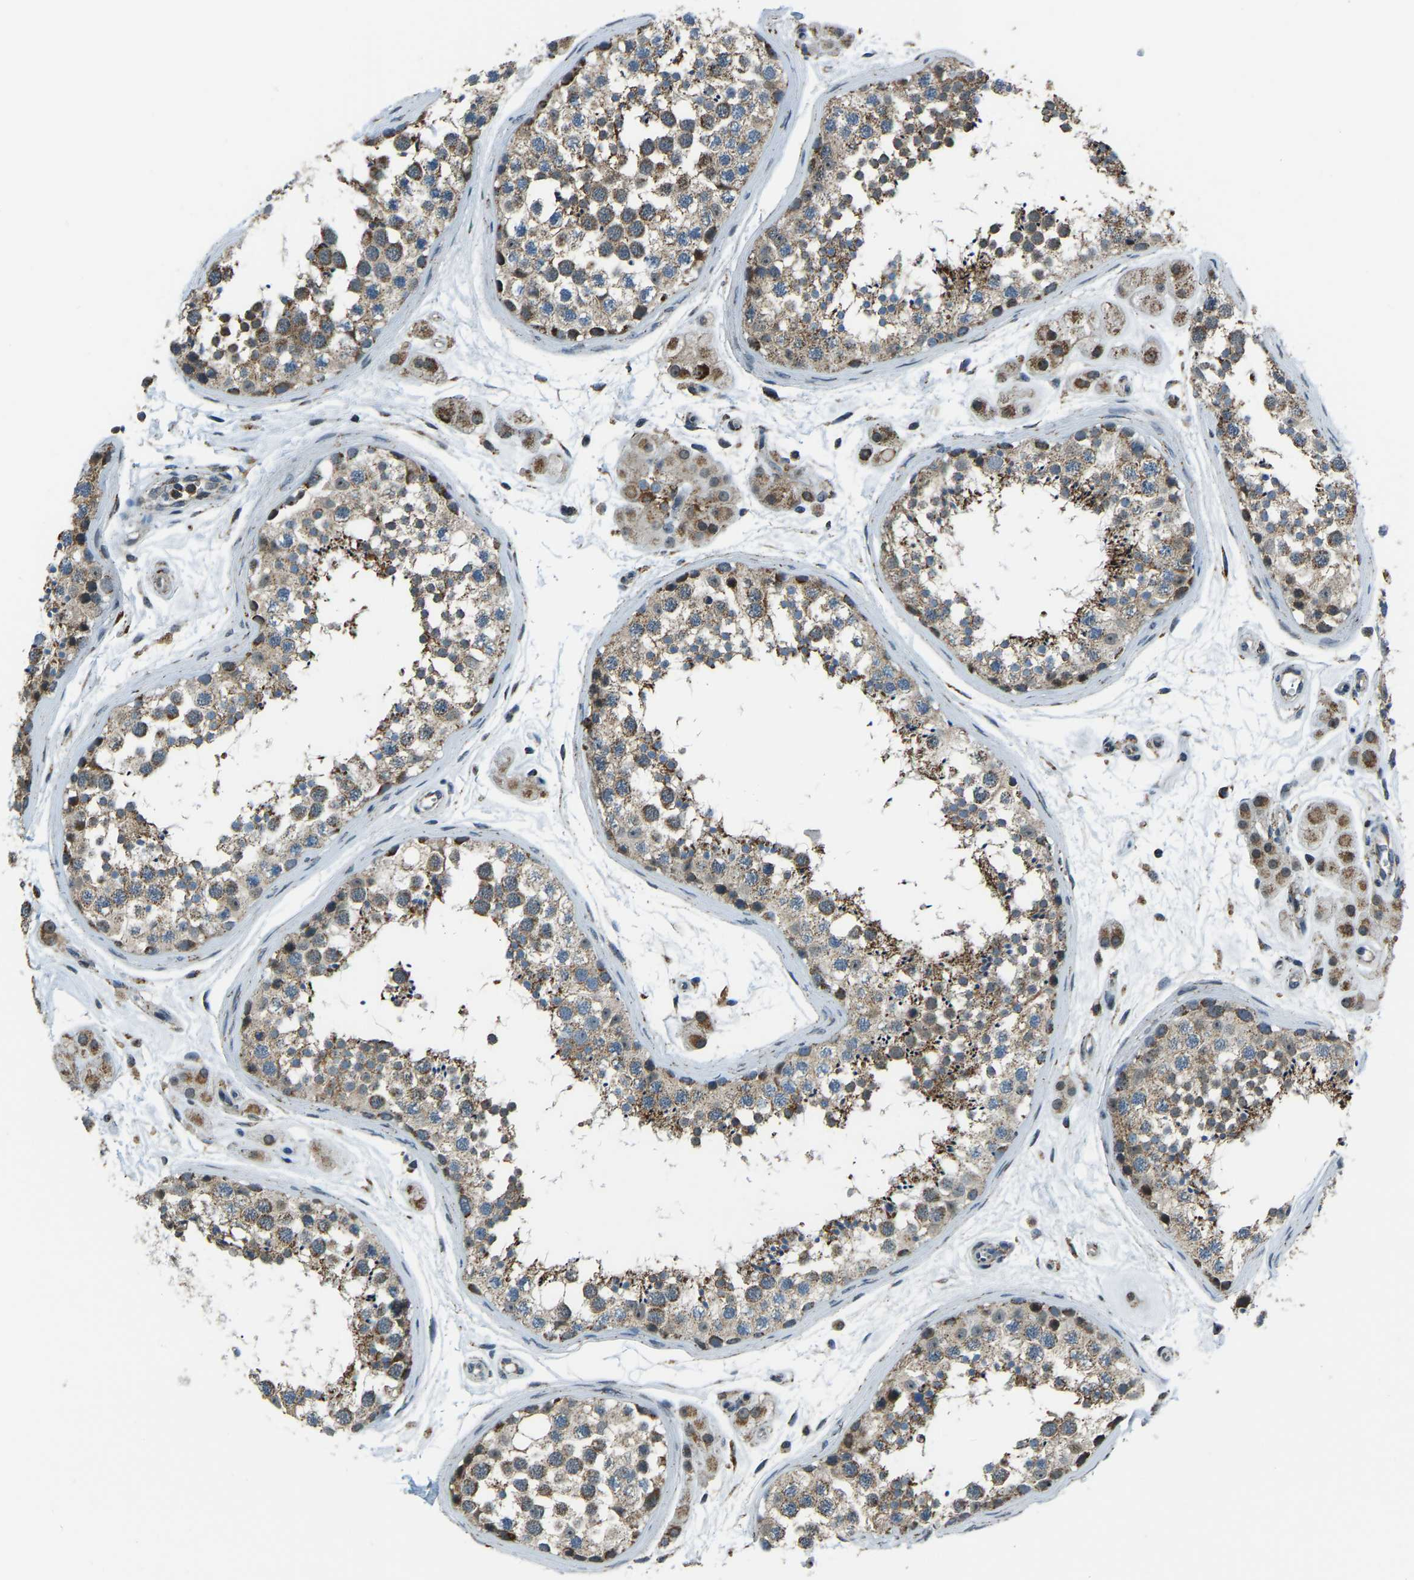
{"staining": {"intensity": "moderate", "quantity": ">75%", "location": "cytoplasmic/membranous"}, "tissue": "testis", "cell_type": "Cells in seminiferous ducts", "image_type": "normal", "snomed": [{"axis": "morphology", "description": "Normal tissue, NOS"}, {"axis": "topography", "description": "Testis"}], "caption": "Unremarkable testis was stained to show a protein in brown. There is medium levels of moderate cytoplasmic/membranous staining in about >75% of cells in seminiferous ducts. Nuclei are stained in blue.", "gene": "RBM33", "patient": {"sex": "male", "age": 56}}